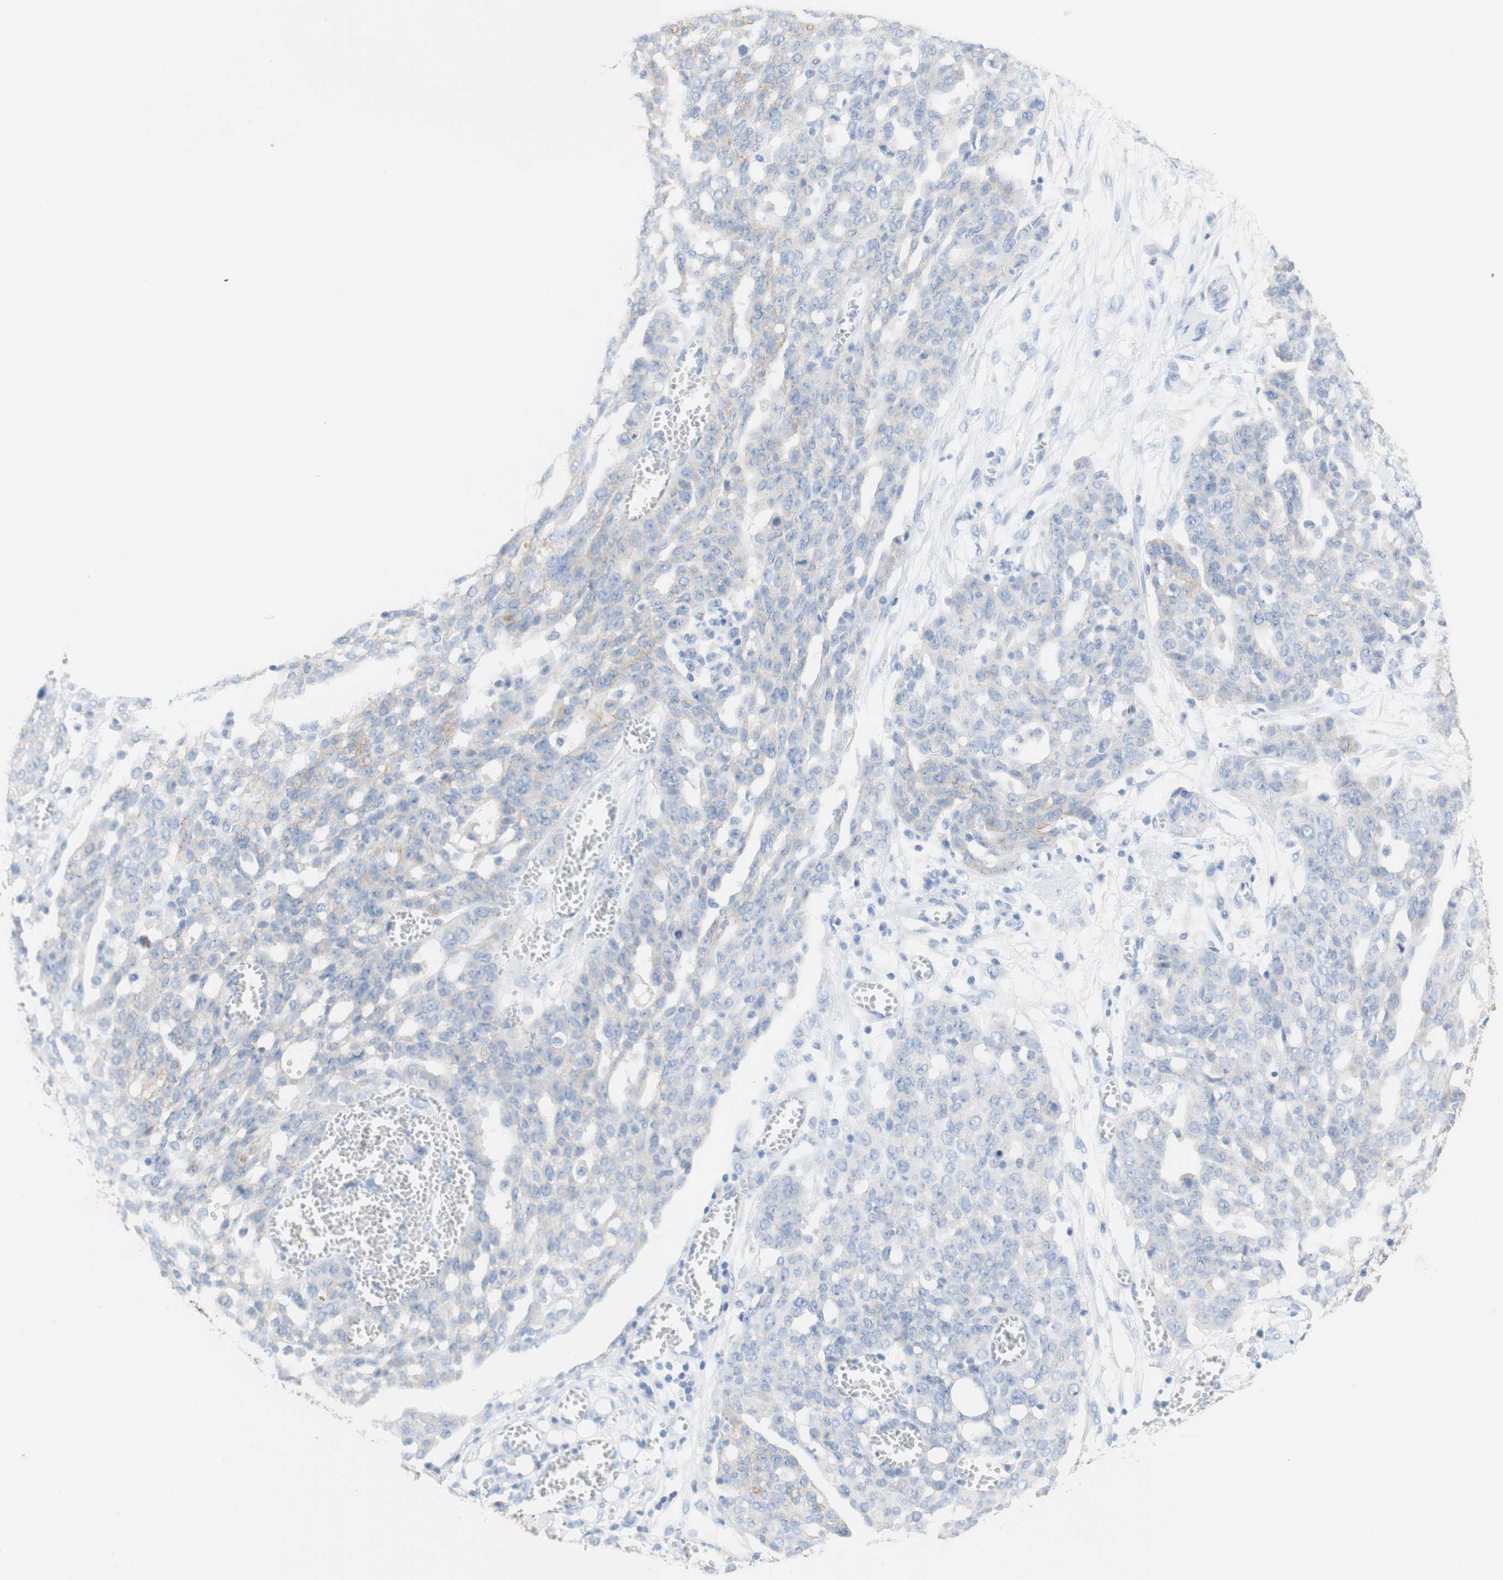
{"staining": {"intensity": "moderate", "quantity": "<25%", "location": "cytoplasmic/membranous"}, "tissue": "ovarian cancer", "cell_type": "Tumor cells", "image_type": "cancer", "snomed": [{"axis": "morphology", "description": "Cystadenocarcinoma, serous, NOS"}, {"axis": "topography", "description": "Soft tissue"}, {"axis": "topography", "description": "Ovary"}], "caption": "There is low levels of moderate cytoplasmic/membranous staining in tumor cells of ovarian serous cystadenocarcinoma, as demonstrated by immunohistochemical staining (brown color).", "gene": "DSC2", "patient": {"sex": "female", "age": 57}}